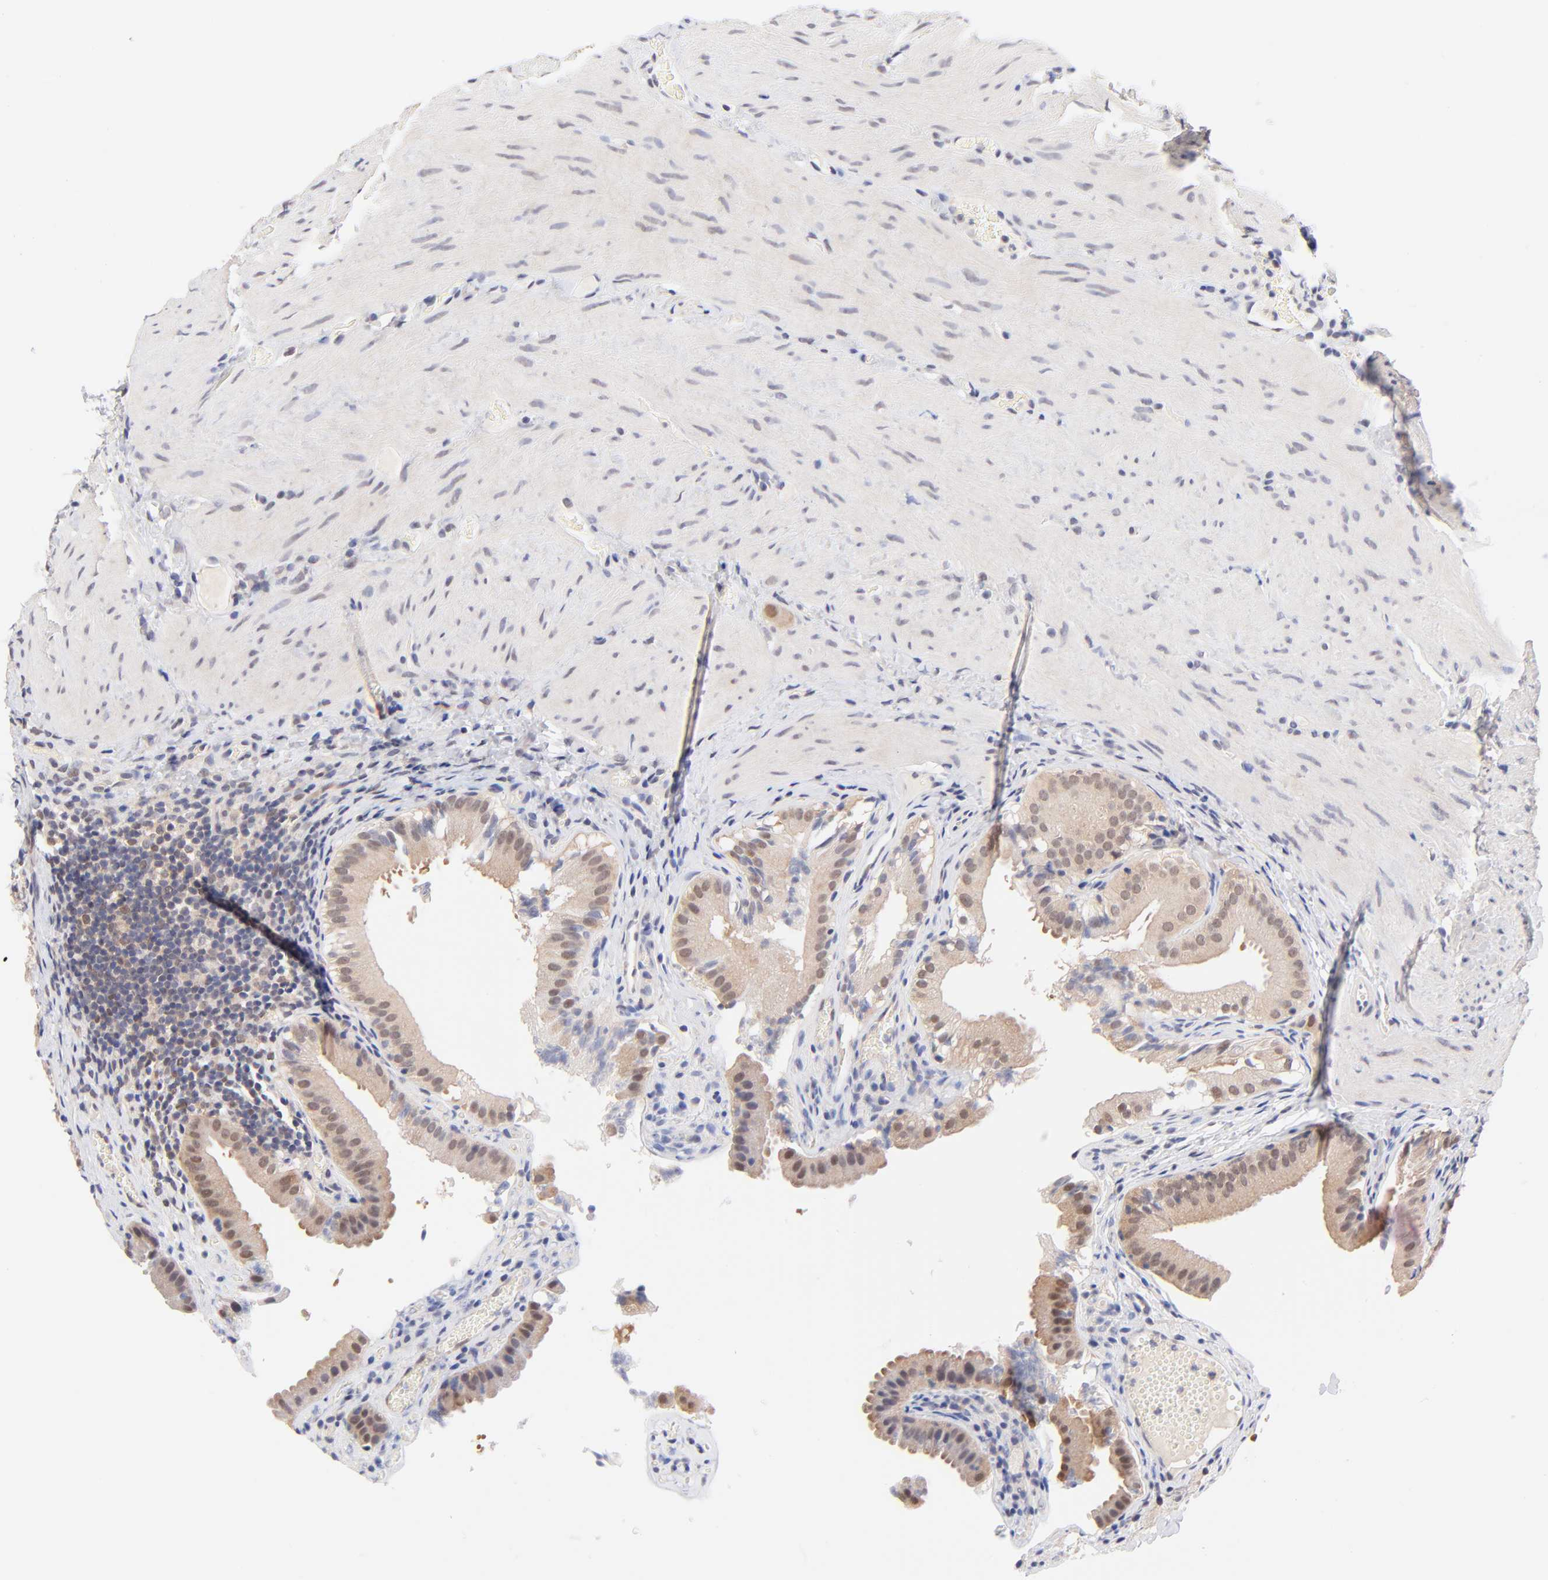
{"staining": {"intensity": "weak", "quantity": "25%-75%", "location": "cytoplasmic/membranous,nuclear"}, "tissue": "gallbladder", "cell_type": "Glandular cells", "image_type": "normal", "snomed": [{"axis": "morphology", "description": "Normal tissue, NOS"}, {"axis": "topography", "description": "Gallbladder"}], "caption": "Glandular cells exhibit low levels of weak cytoplasmic/membranous,nuclear staining in about 25%-75% of cells in normal human gallbladder. The protein of interest is shown in brown color, while the nuclei are stained blue.", "gene": "TXNL1", "patient": {"sex": "female", "age": 24}}